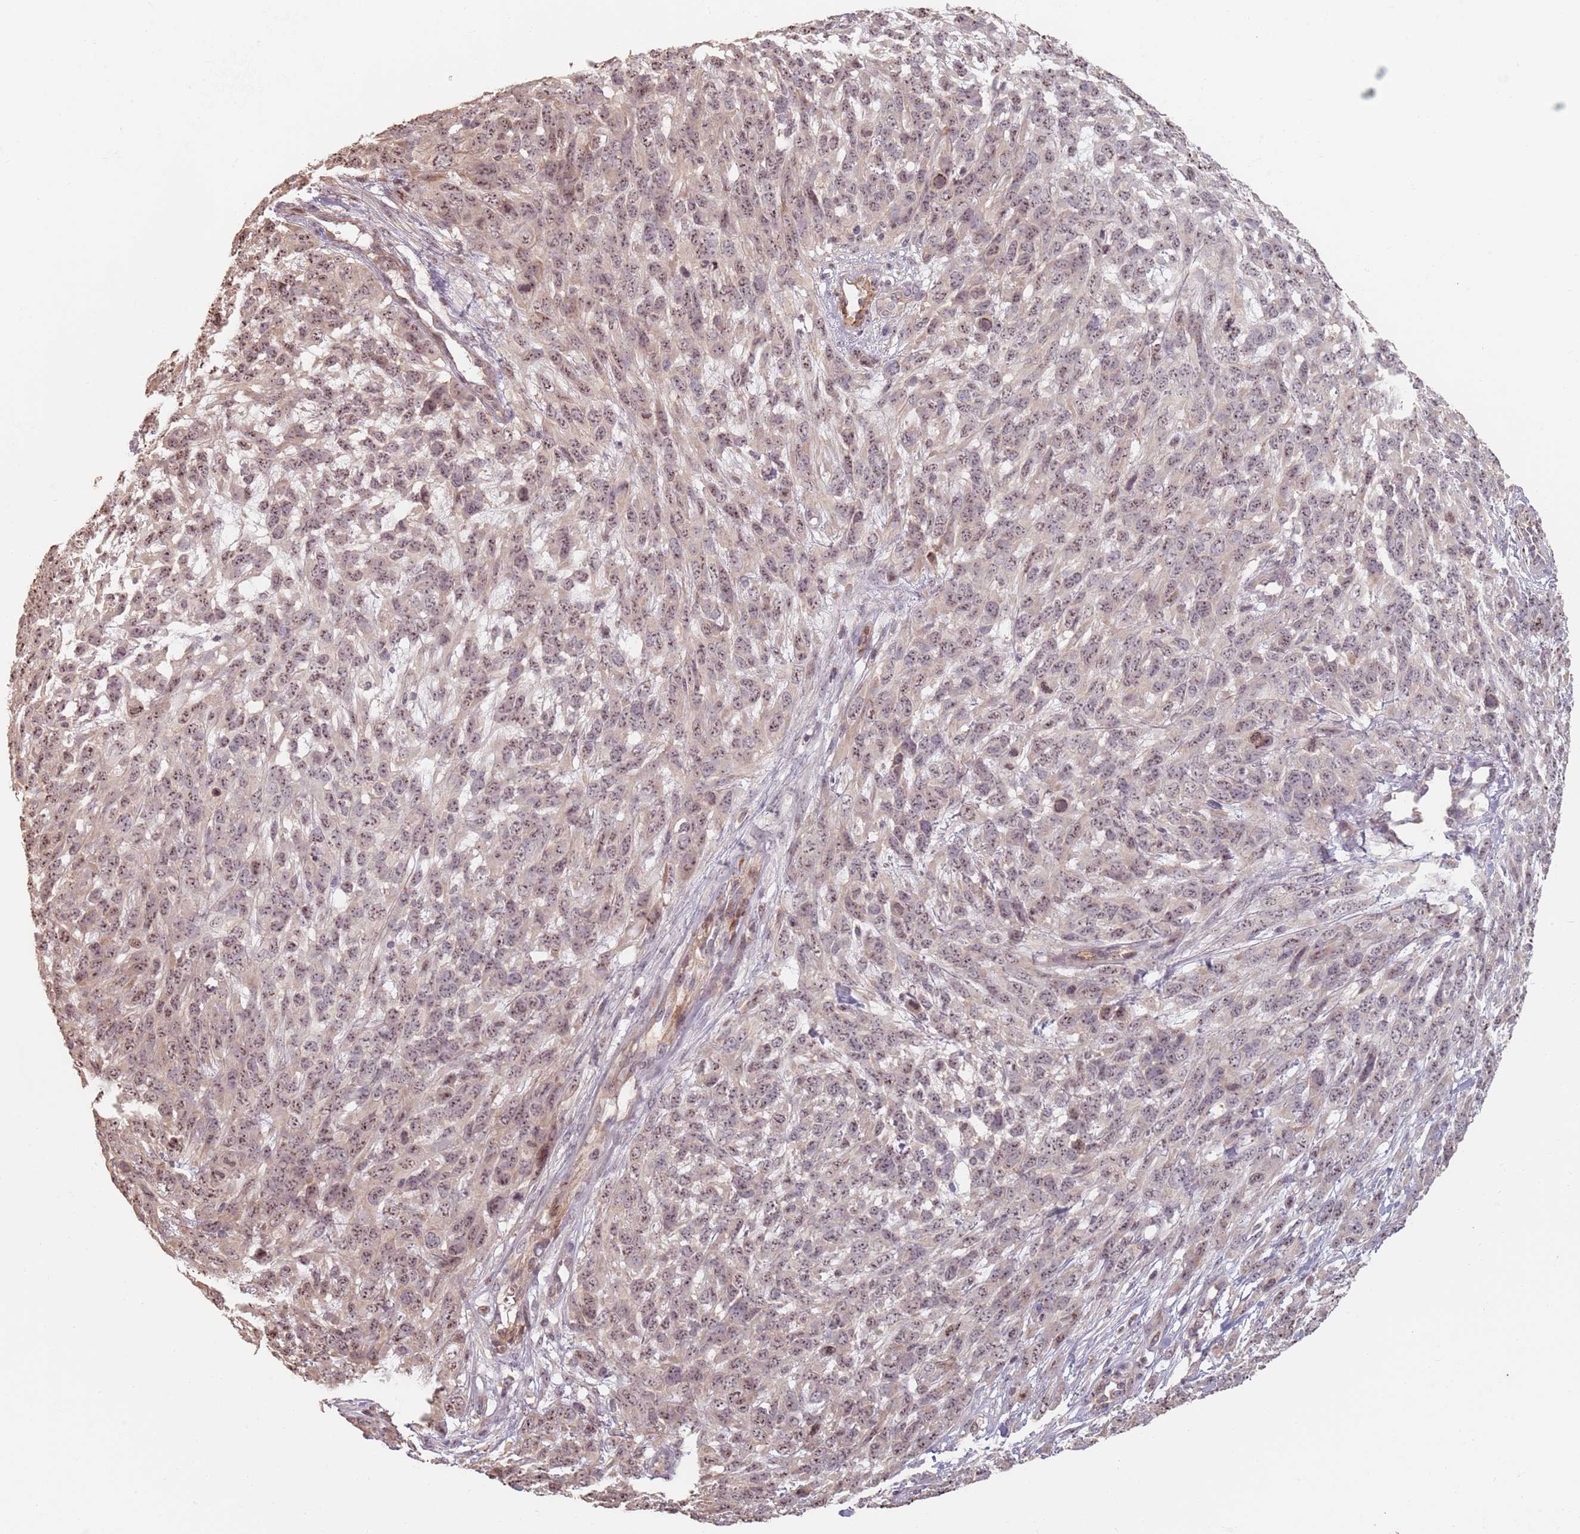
{"staining": {"intensity": "moderate", "quantity": ">75%", "location": "nuclear"}, "tissue": "melanoma", "cell_type": "Tumor cells", "image_type": "cancer", "snomed": [{"axis": "morphology", "description": "Normal morphology"}, {"axis": "morphology", "description": "Malignant melanoma, NOS"}, {"axis": "topography", "description": "Skin"}], "caption": "Tumor cells reveal moderate nuclear expression in approximately >75% of cells in malignant melanoma.", "gene": "ADTRP", "patient": {"sex": "female", "age": 72}}